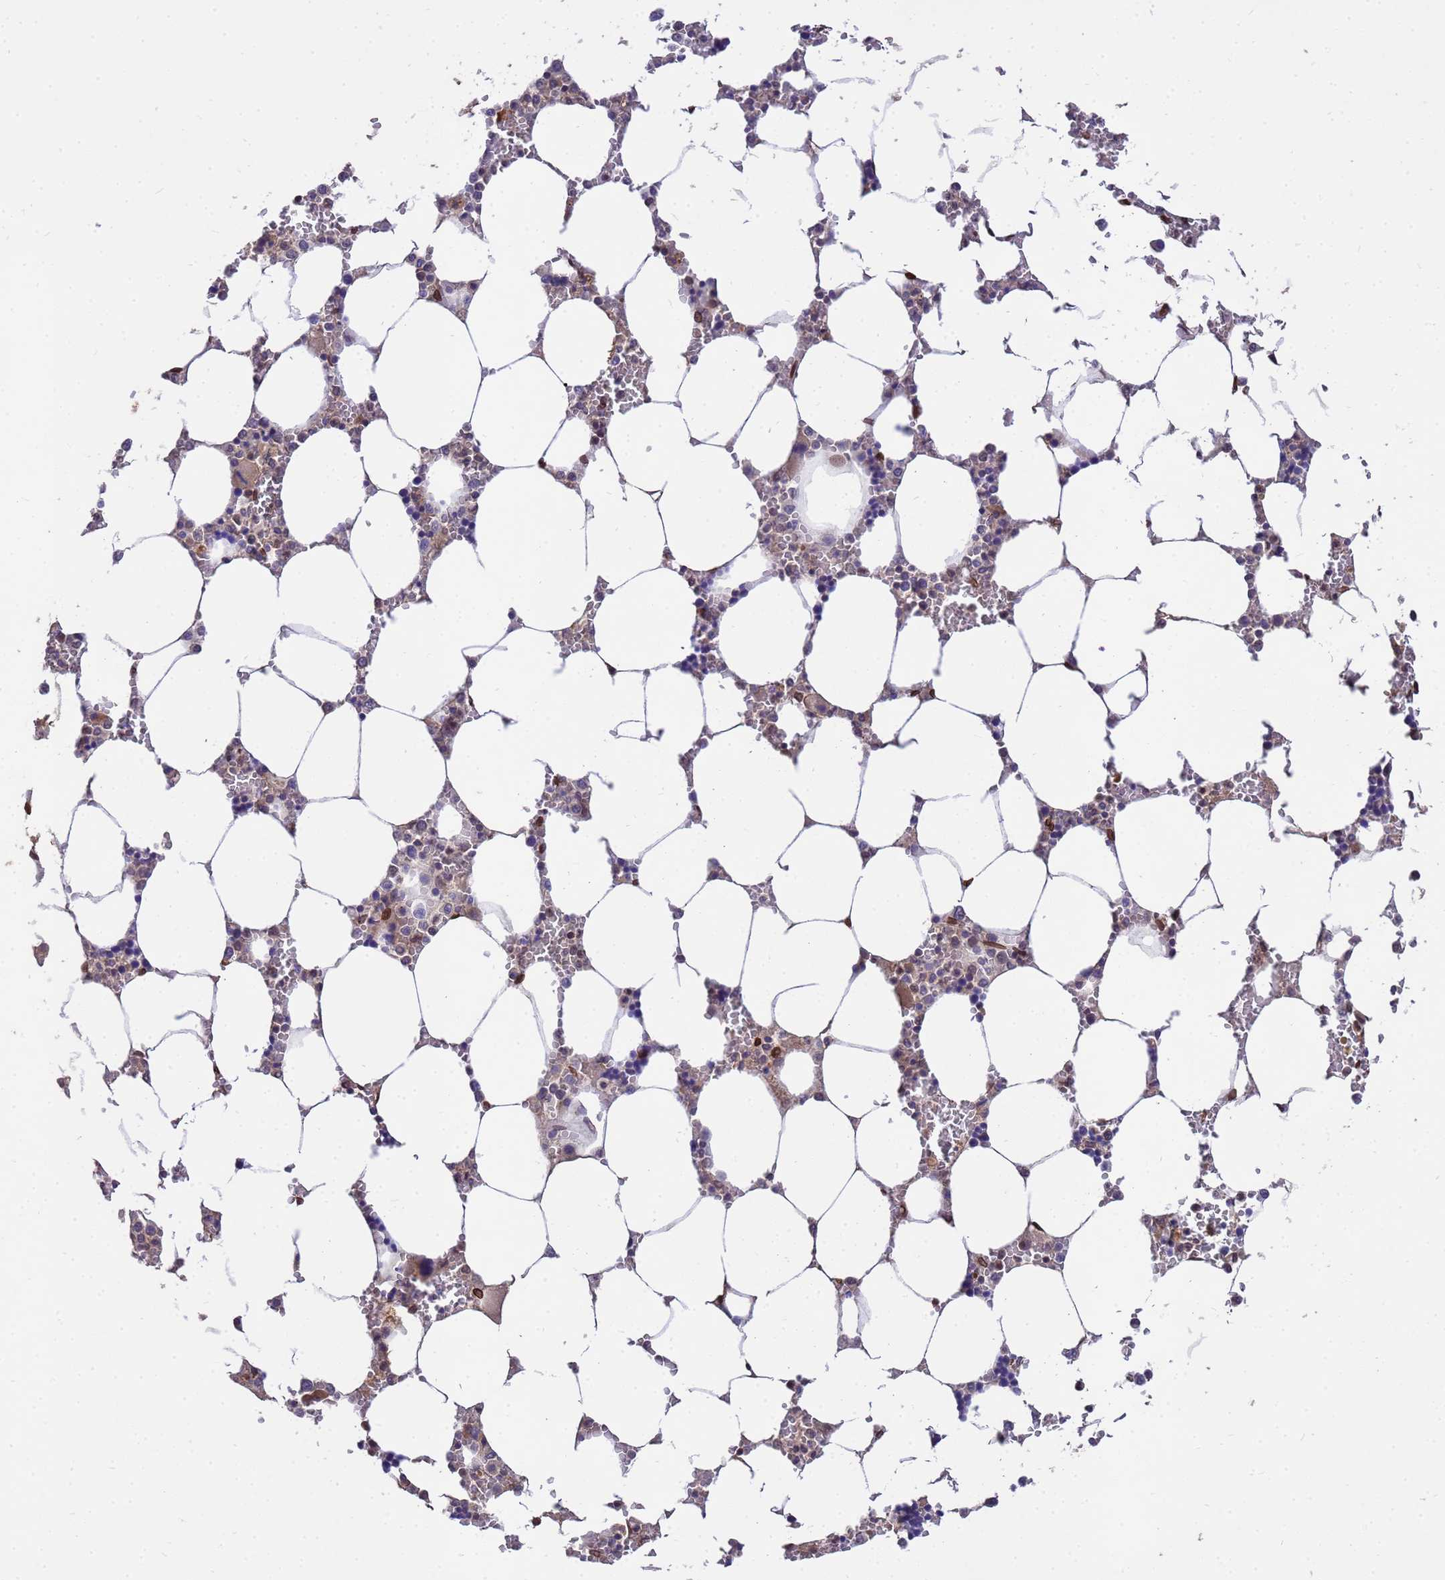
{"staining": {"intensity": "moderate", "quantity": "<25%", "location": "cytoplasmic/membranous,nuclear"}, "tissue": "bone marrow", "cell_type": "Hematopoietic cells", "image_type": "normal", "snomed": [{"axis": "morphology", "description": "Normal tissue, NOS"}, {"axis": "topography", "description": "Bone marrow"}], "caption": "Immunohistochemistry photomicrograph of benign bone marrow: bone marrow stained using immunohistochemistry (IHC) demonstrates low levels of moderate protein expression localized specifically in the cytoplasmic/membranous,nuclear of hematopoietic cells, appearing as a cytoplasmic/membranous,nuclear brown color.", "gene": "GPR135", "patient": {"sex": "male", "age": 64}}